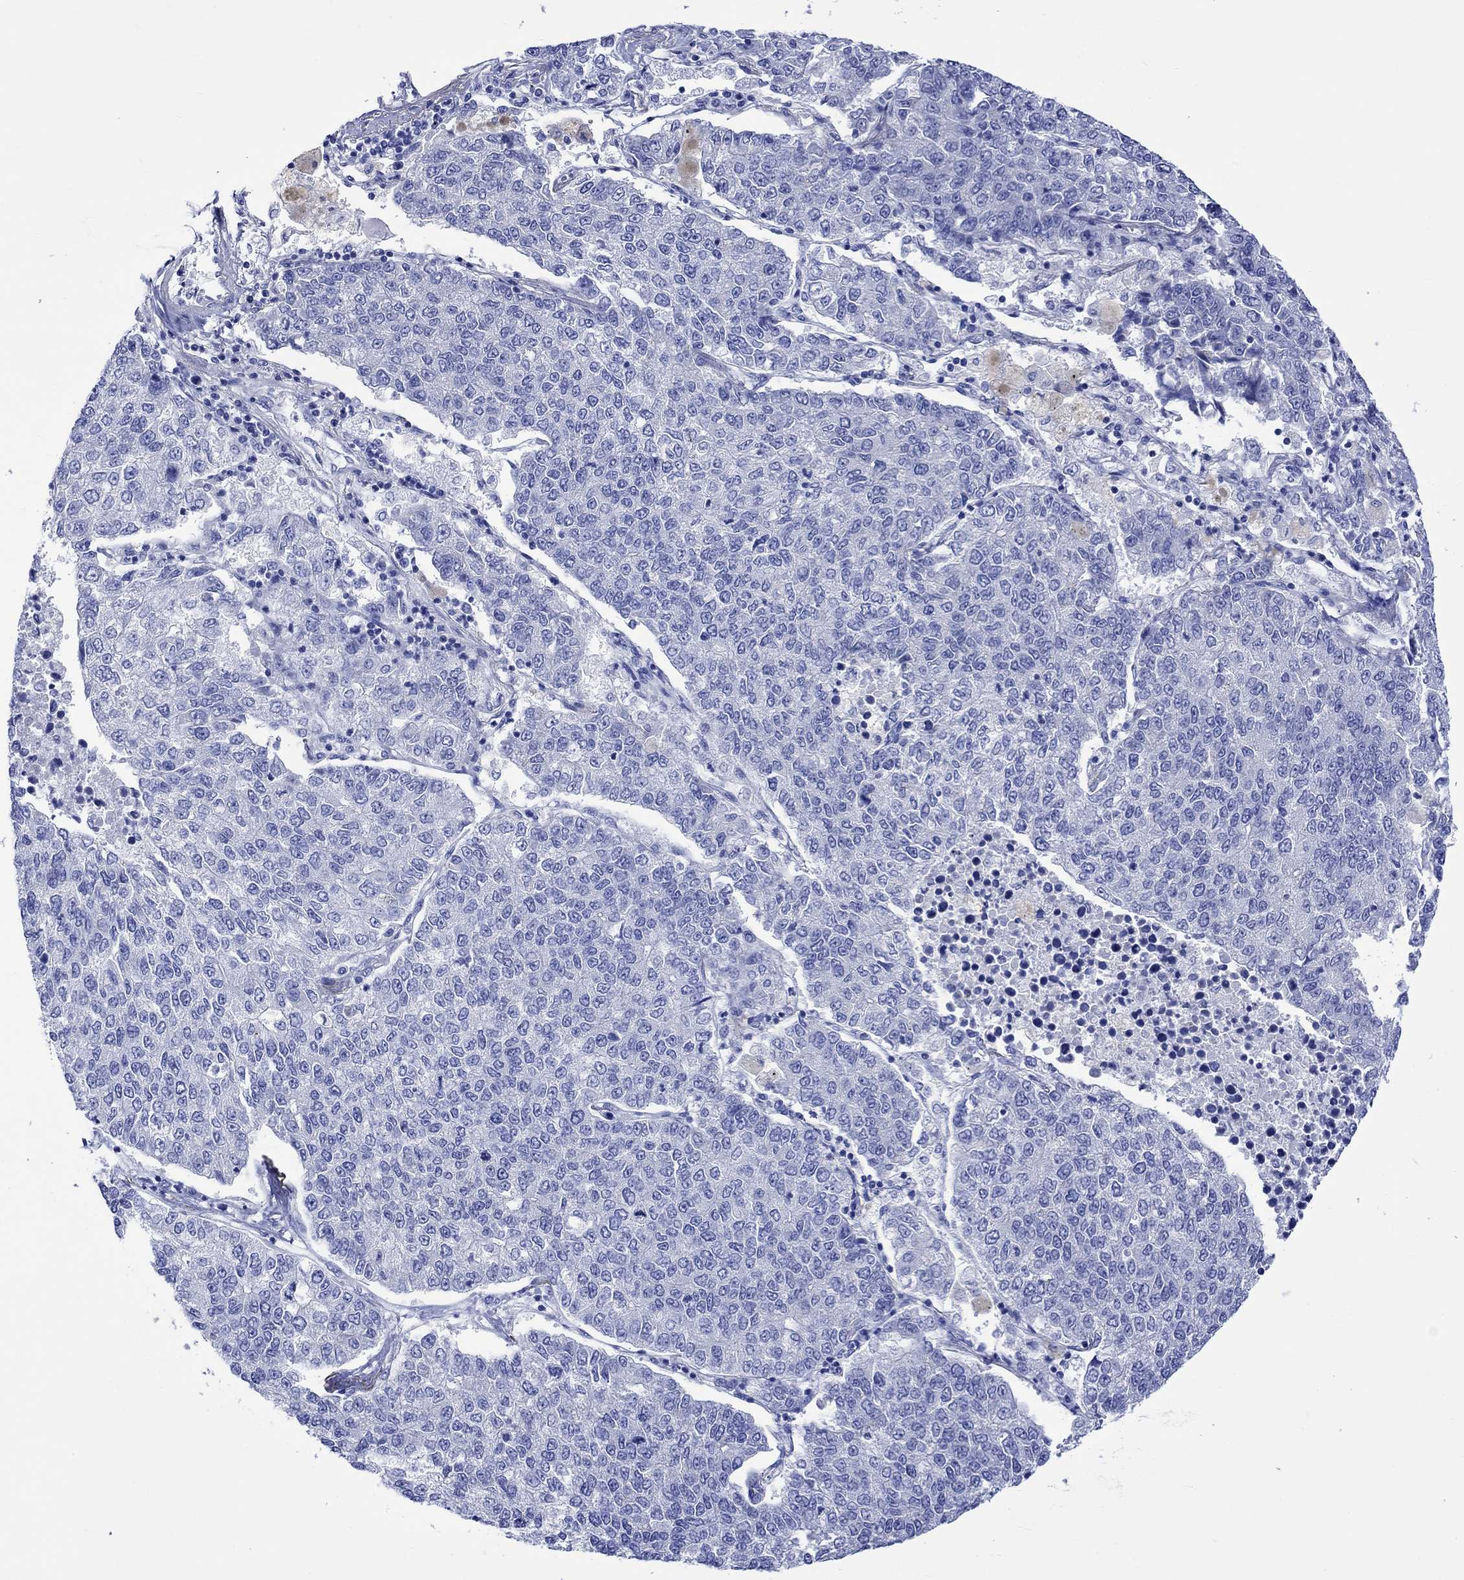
{"staining": {"intensity": "negative", "quantity": "none", "location": "none"}, "tissue": "lung cancer", "cell_type": "Tumor cells", "image_type": "cancer", "snomed": [{"axis": "morphology", "description": "Adenocarcinoma, NOS"}, {"axis": "topography", "description": "Lung"}], "caption": "A high-resolution image shows IHC staining of lung adenocarcinoma, which reveals no significant staining in tumor cells.", "gene": "HARBI1", "patient": {"sex": "male", "age": 49}}